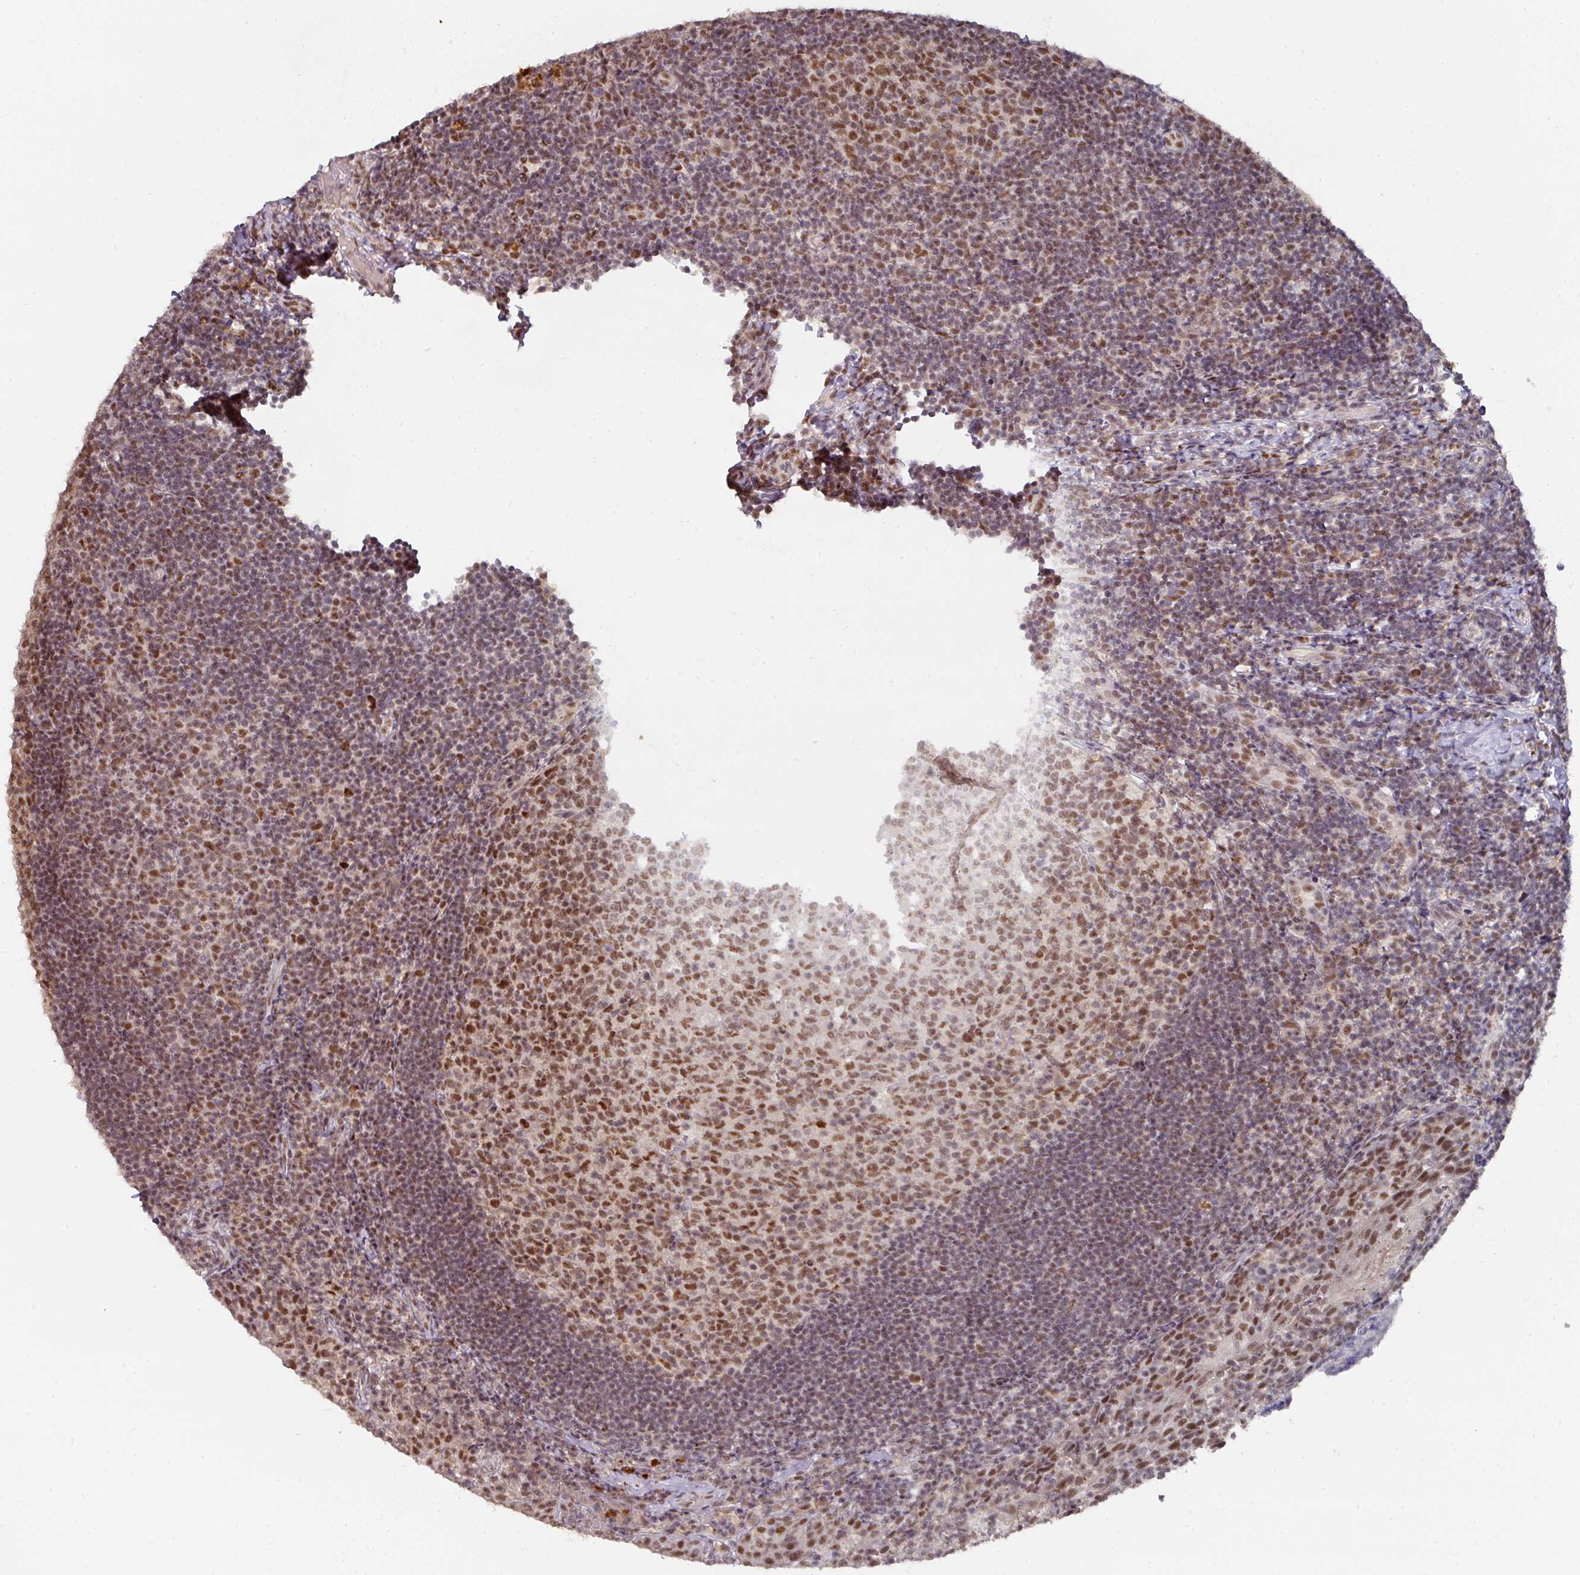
{"staining": {"intensity": "strong", "quantity": ">75%", "location": "nuclear"}, "tissue": "tonsil", "cell_type": "Germinal center cells", "image_type": "normal", "snomed": [{"axis": "morphology", "description": "Normal tissue, NOS"}, {"axis": "topography", "description": "Tonsil"}], "caption": "IHC image of normal tonsil stained for a protein (brown), which shows high levels of strong nuclear expression in about >75% of germinal center cells.", "gene": "ENSG00000289690", "patient": {"sex": "female", "age": 10}}